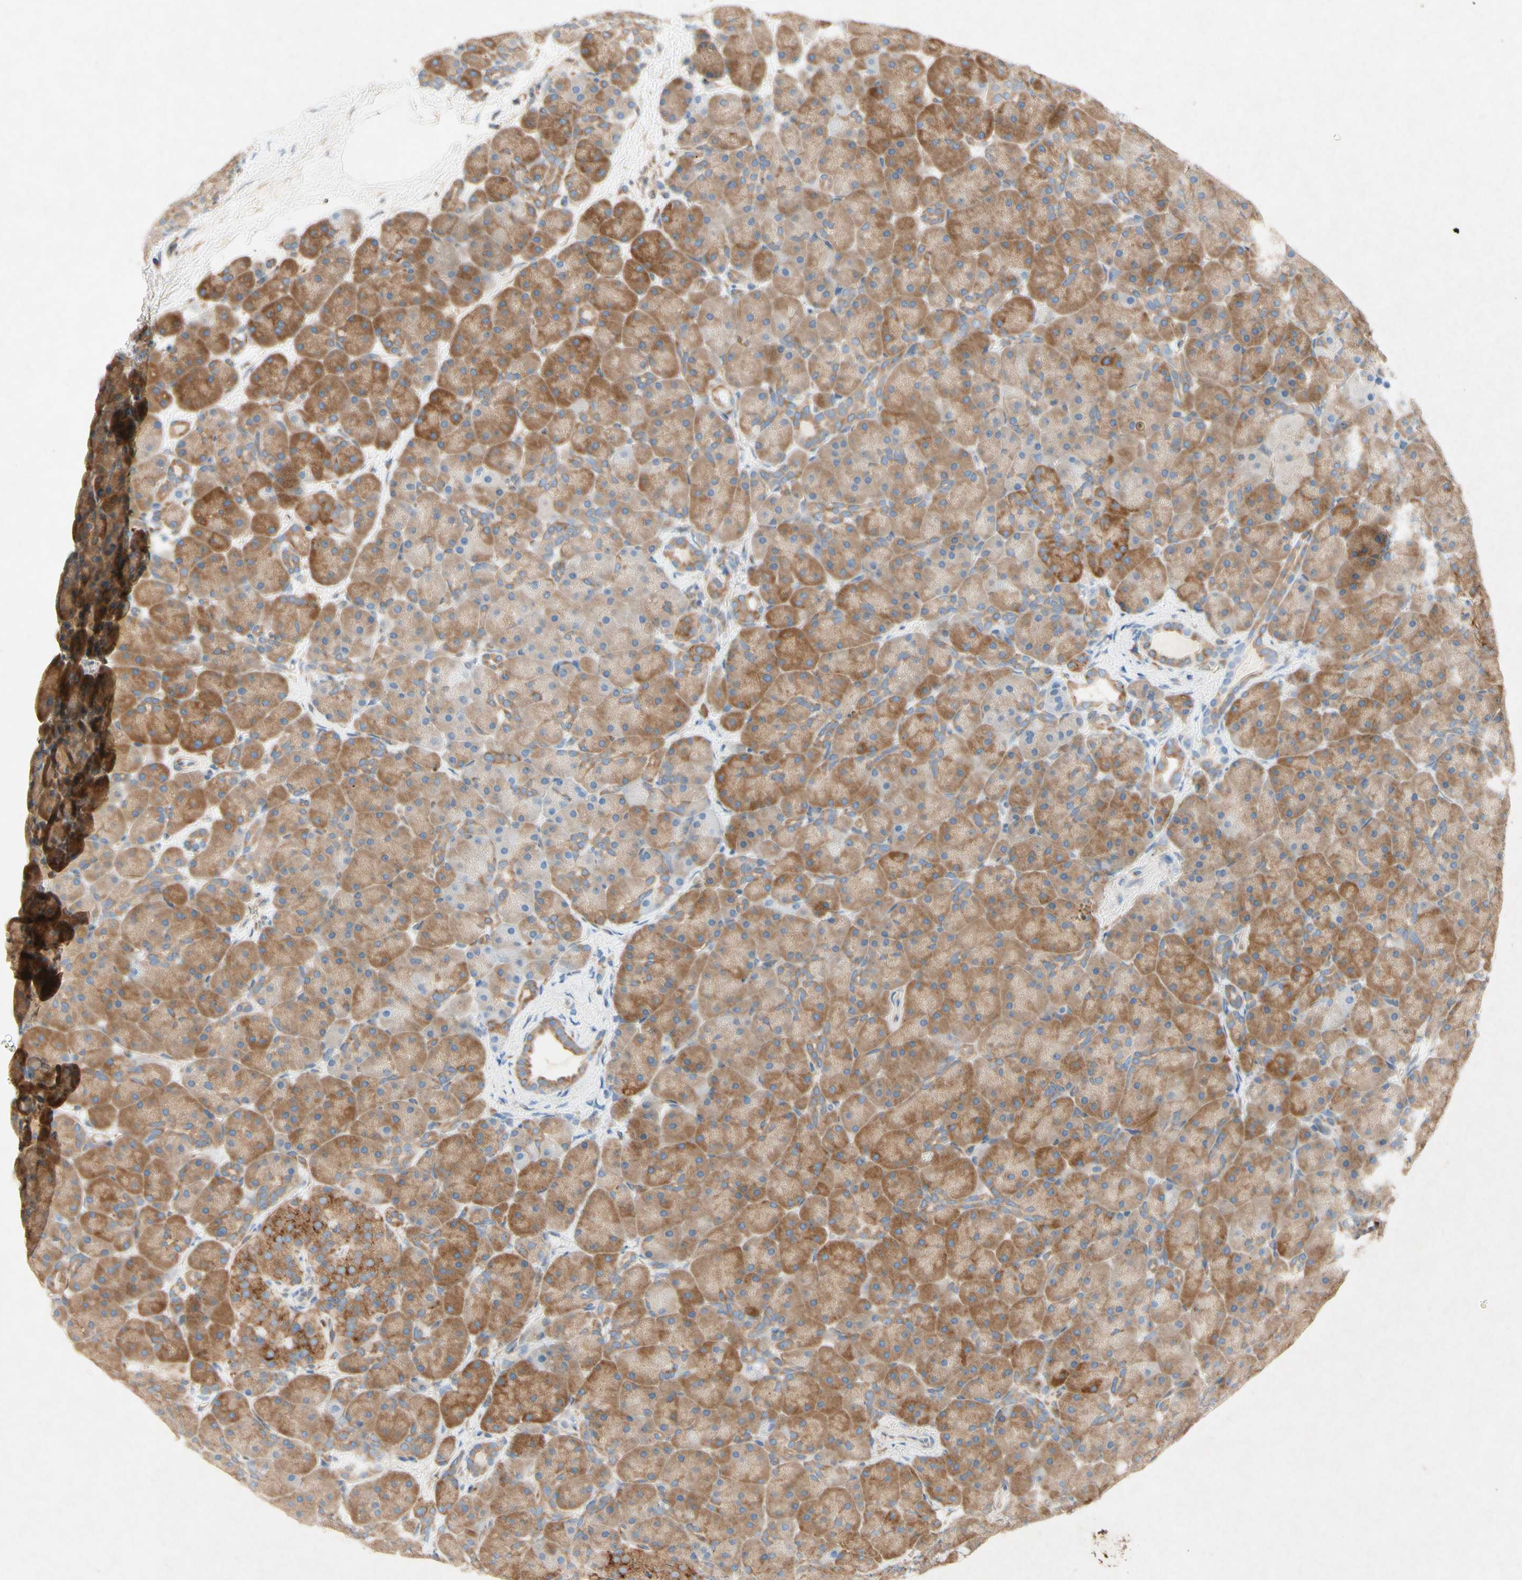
{"staining": {"intensity": "moderate", "quantity": ">75%", "location": "cytoplasmic/membranous"}, "tissue": "pancreas", "cell_type": "Exocrine glandular cells", "image_type": "normal", "snomed": [{"axis": "morphology", "description": "Normal tissue, NOS"}, {"axis": "topography", "description": "Pancreas"}], "caption": "Immunohistochemical staining of normal human pancreas shows >75% levels of moderate cytoplasmic/membranous protein expression in approximately >75% of exocrine glandular cells.", "gene": "PABPC1", "patient": {"sex": "male", "age": 66}}